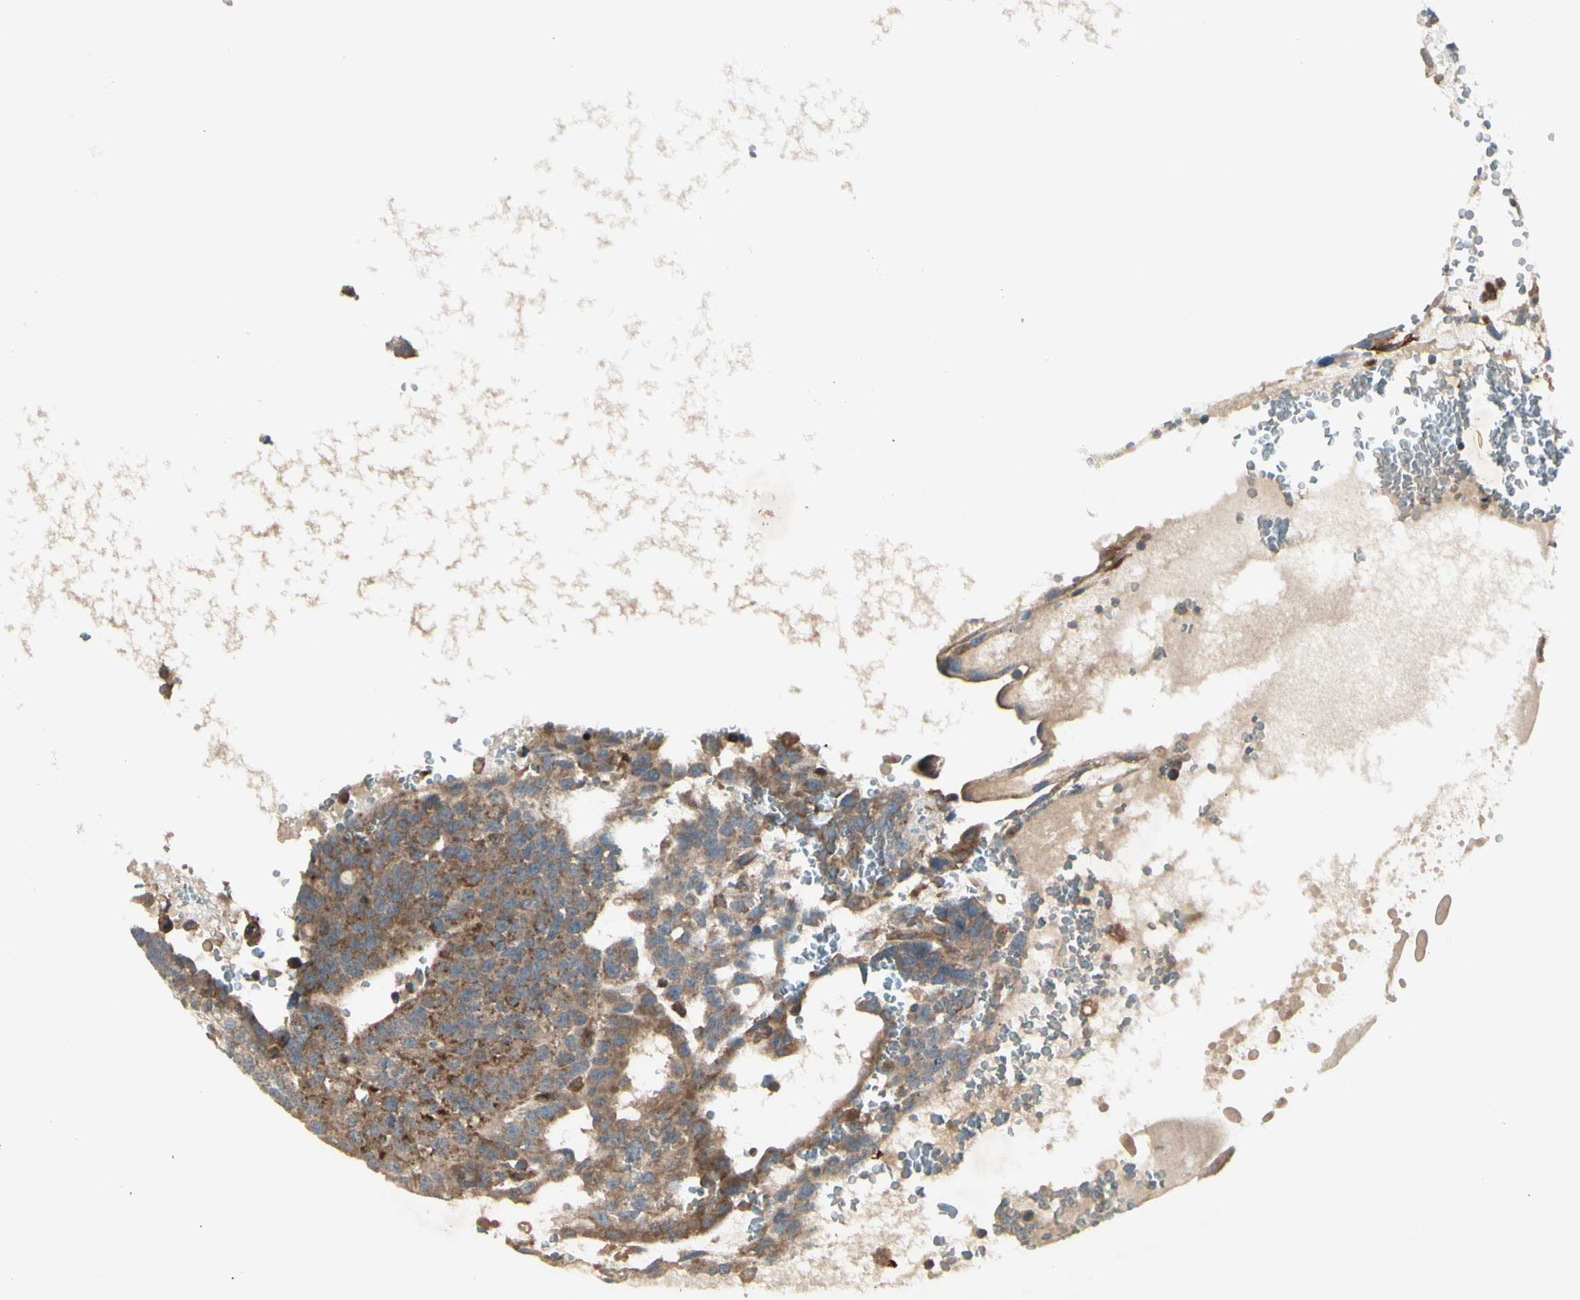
{"staining": {"intensity": "moderate", "quantity": ">75%", "location": "cytoplasmic/membranous"}, "tissue": "testis cancer", "cell_type": "Tumor cells", "image_type": "cancer", "snomed": [{"axis": "morphology", "description": "Seminoma, NOS"}, {"axis": "morphology", "description": "Carcinoma, Embryonal, NOS"}, {"axis": "topography", "description": "Testis"}], "caption": "Embryonal carcinoma (testis) stained for a protein shows moderate cytoplasmic/membranous positivity in tumor cells.", "gene": "IGSF9B", "patient": {"sex": "male", "age": 52}}